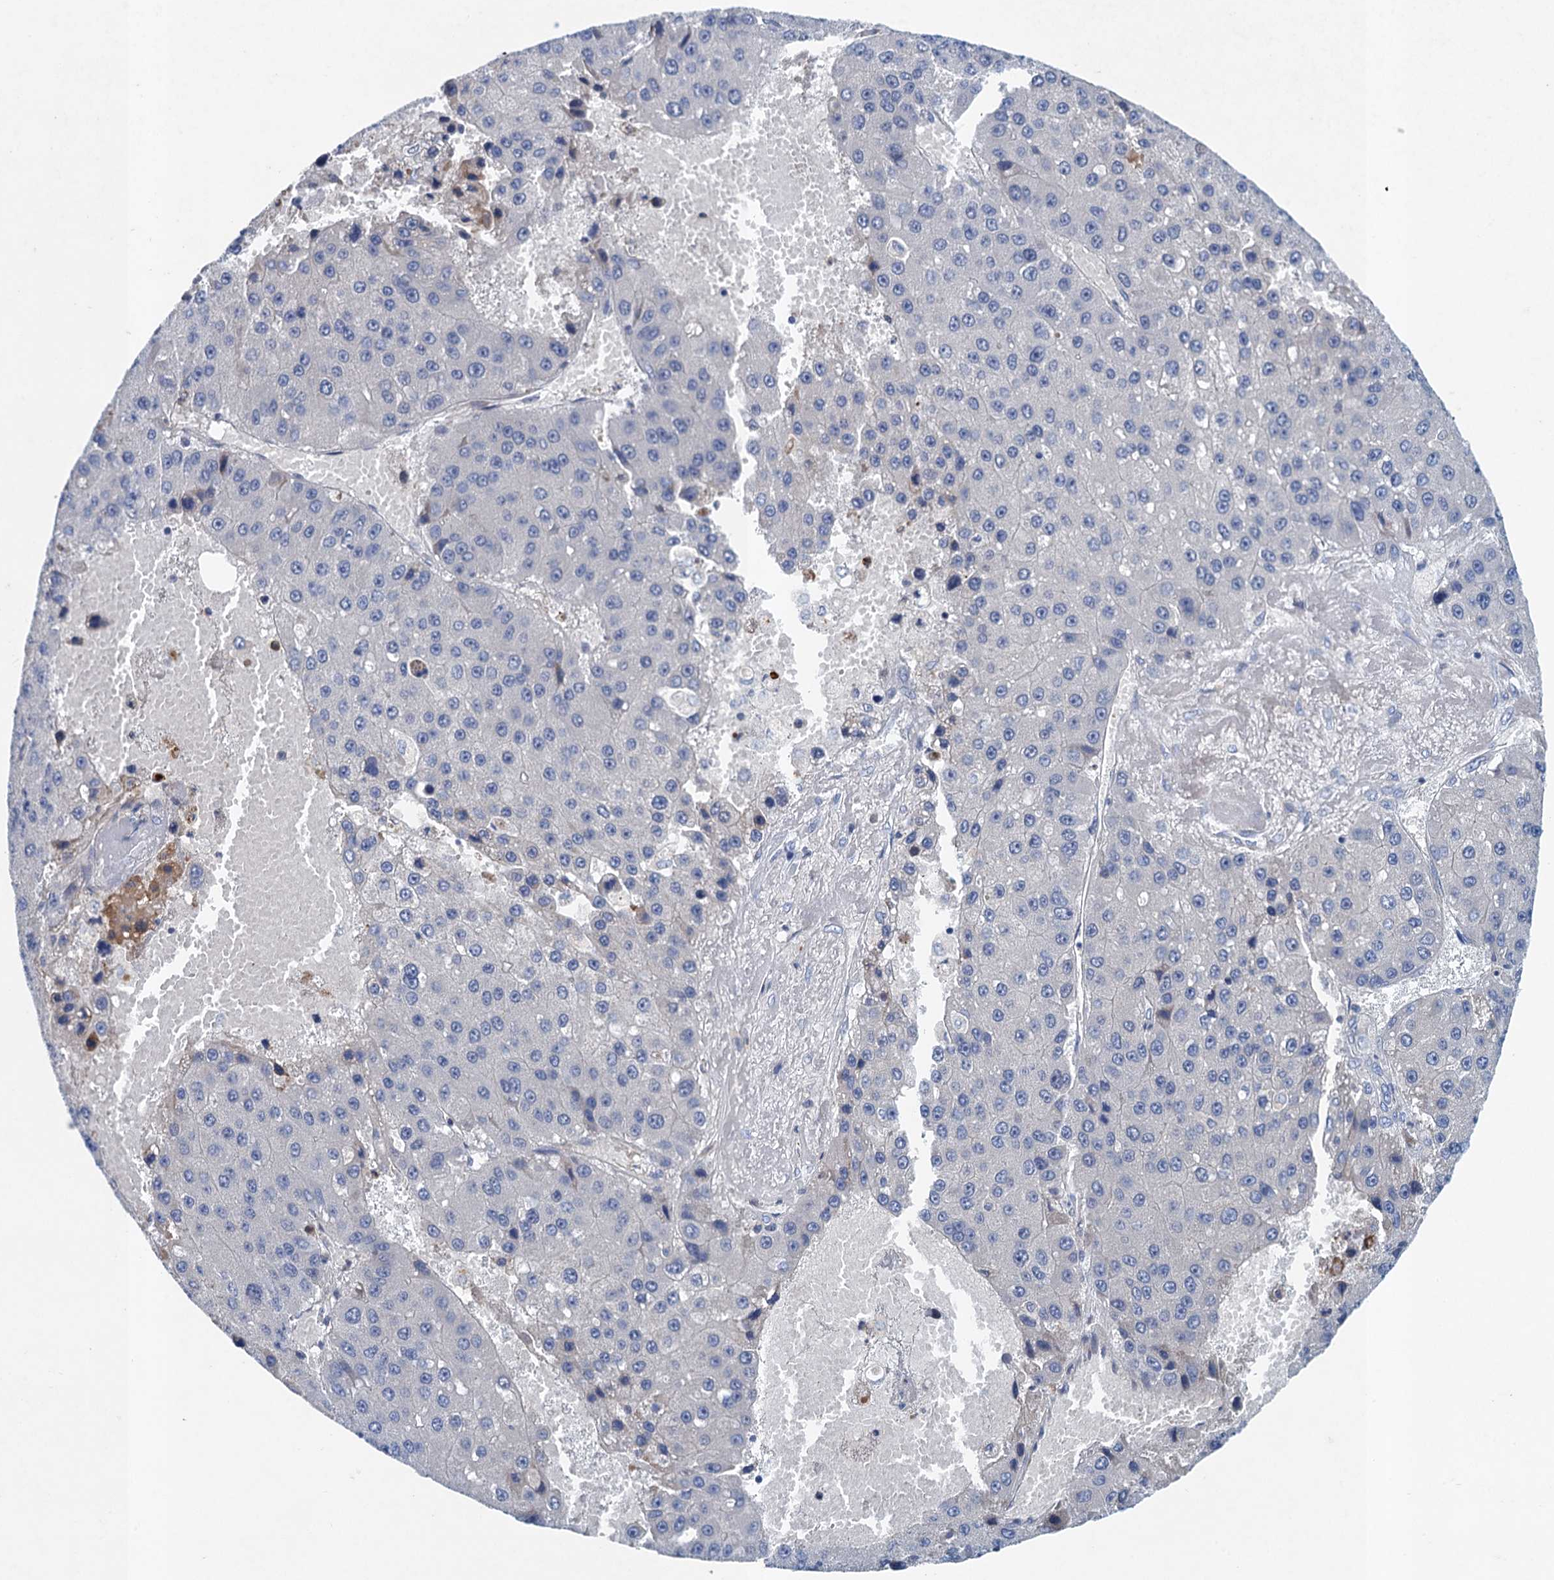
{"staining": {"intensity": "negative", "quantity": "none", "location": "none"}, "tissue": "liver cancer", "cell_type": "Tumor cells", "image_type": "cancer", "snomed": [{"axis": "morphology", "description": "Carcinoma, Hepatocellular, NOS"}, {"axis": "topography", "description": "Liver"}], "caption": "Tumor cells are negative for protein expression in human hepatocellular carcinoma (liver).", "gene": "TPCN1", "patient": {"sex": "female", "age": 73}}